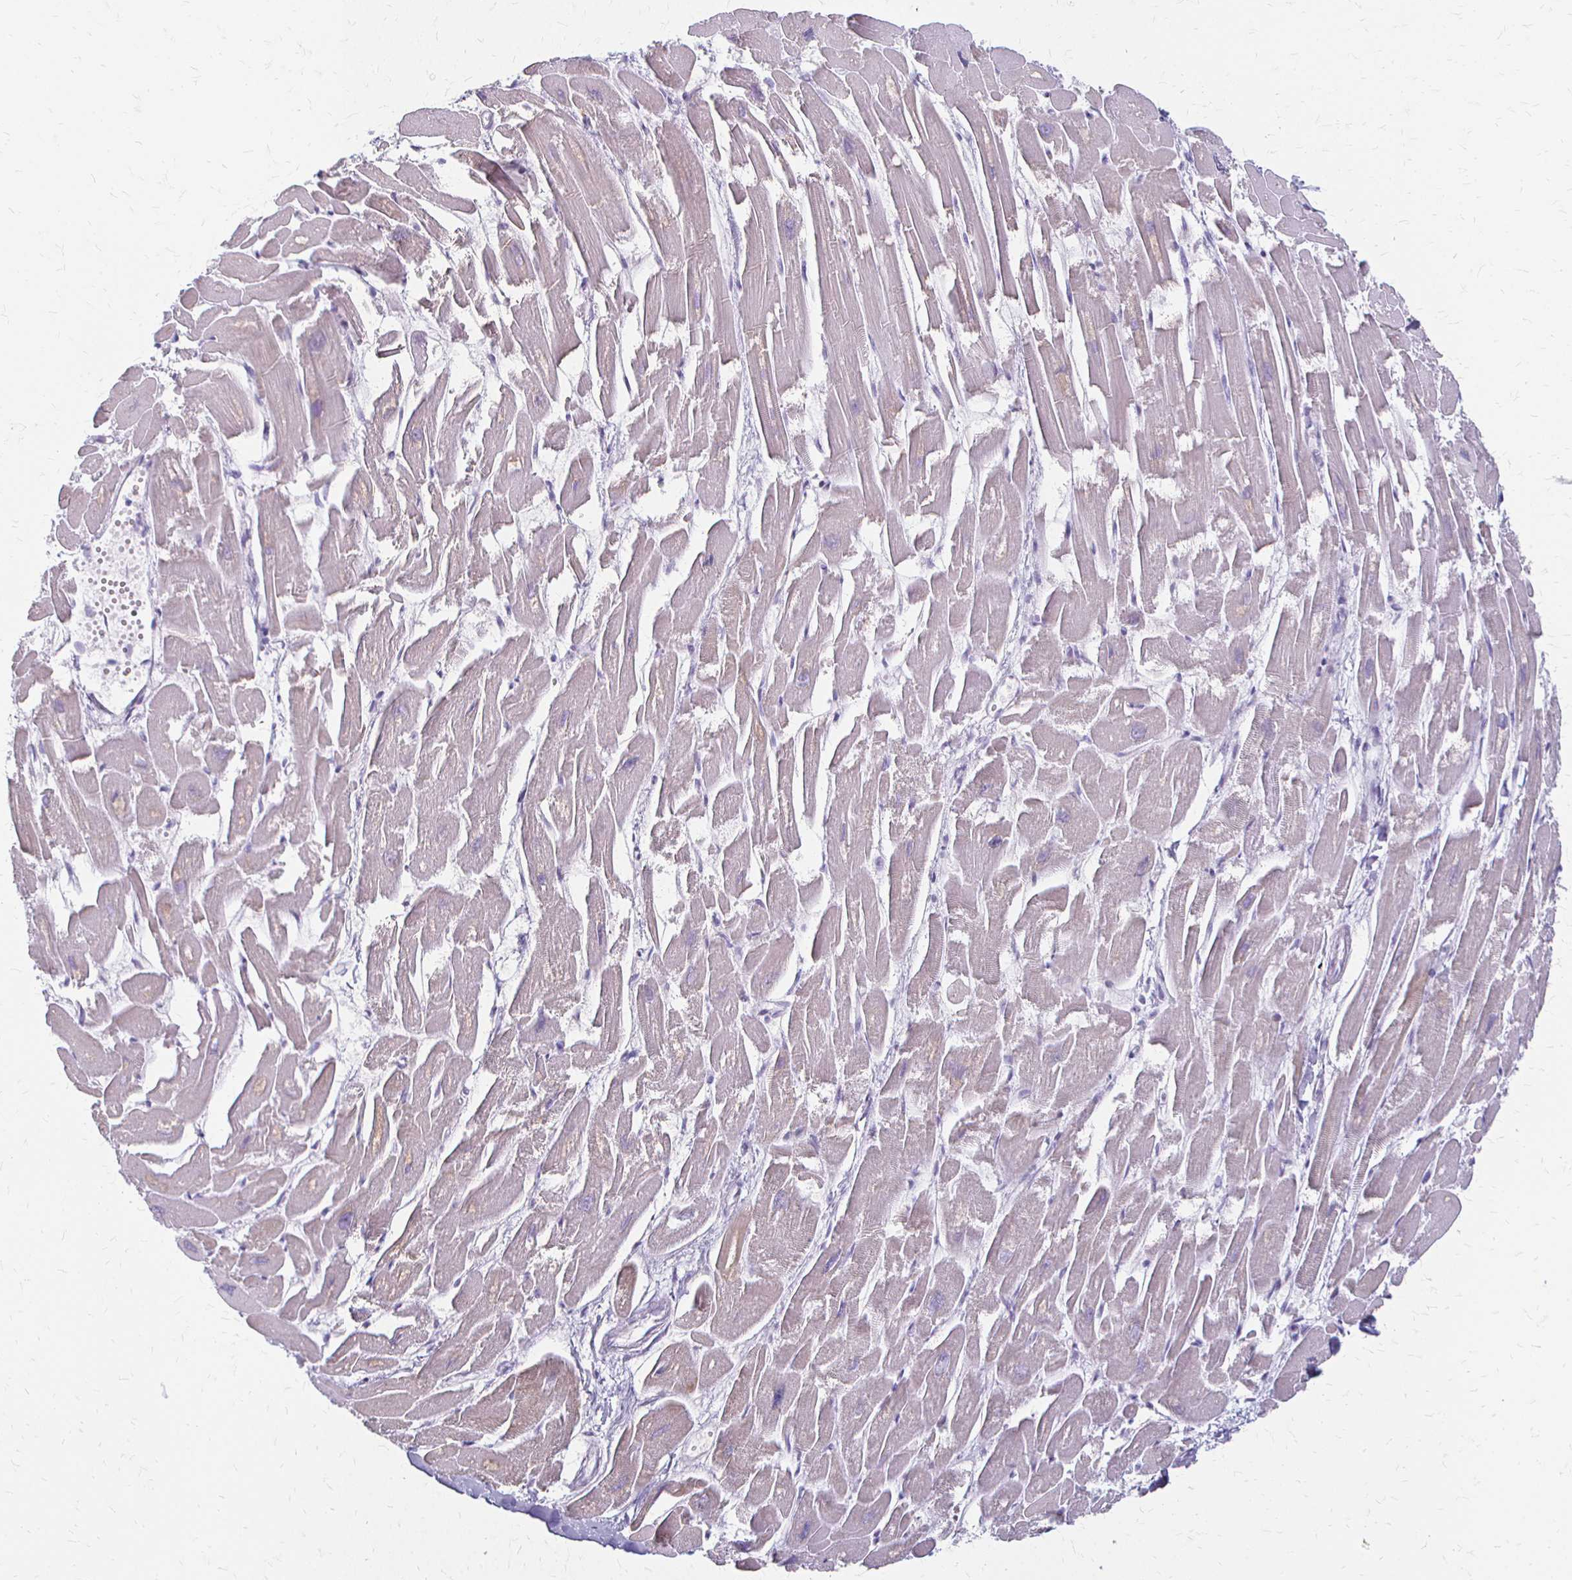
{"staining": {"intensity": "negative", "quantity": "none", "location": "none"}, "tissue": "heart muscle", "cell_type": "Cardiomyocytes", "image_type": "normal", "snomed": [{"axis": "morphology", "description": "Normal tissue, NOS"}, {"axis": "topography", "description": "Heart"}], "caption": "The immunohistochemistry histopathology image has no significant staining in cardiomyocytes of heart muscle. Brightfield microscopy of immunohistochemistry stained with DAB (3,3'-diaminobenzidine) (brown) and hematoxylin (blue), captured at high magnification.", "gene": "ACP5", "patient": {"sex": "male", "age": 54}}